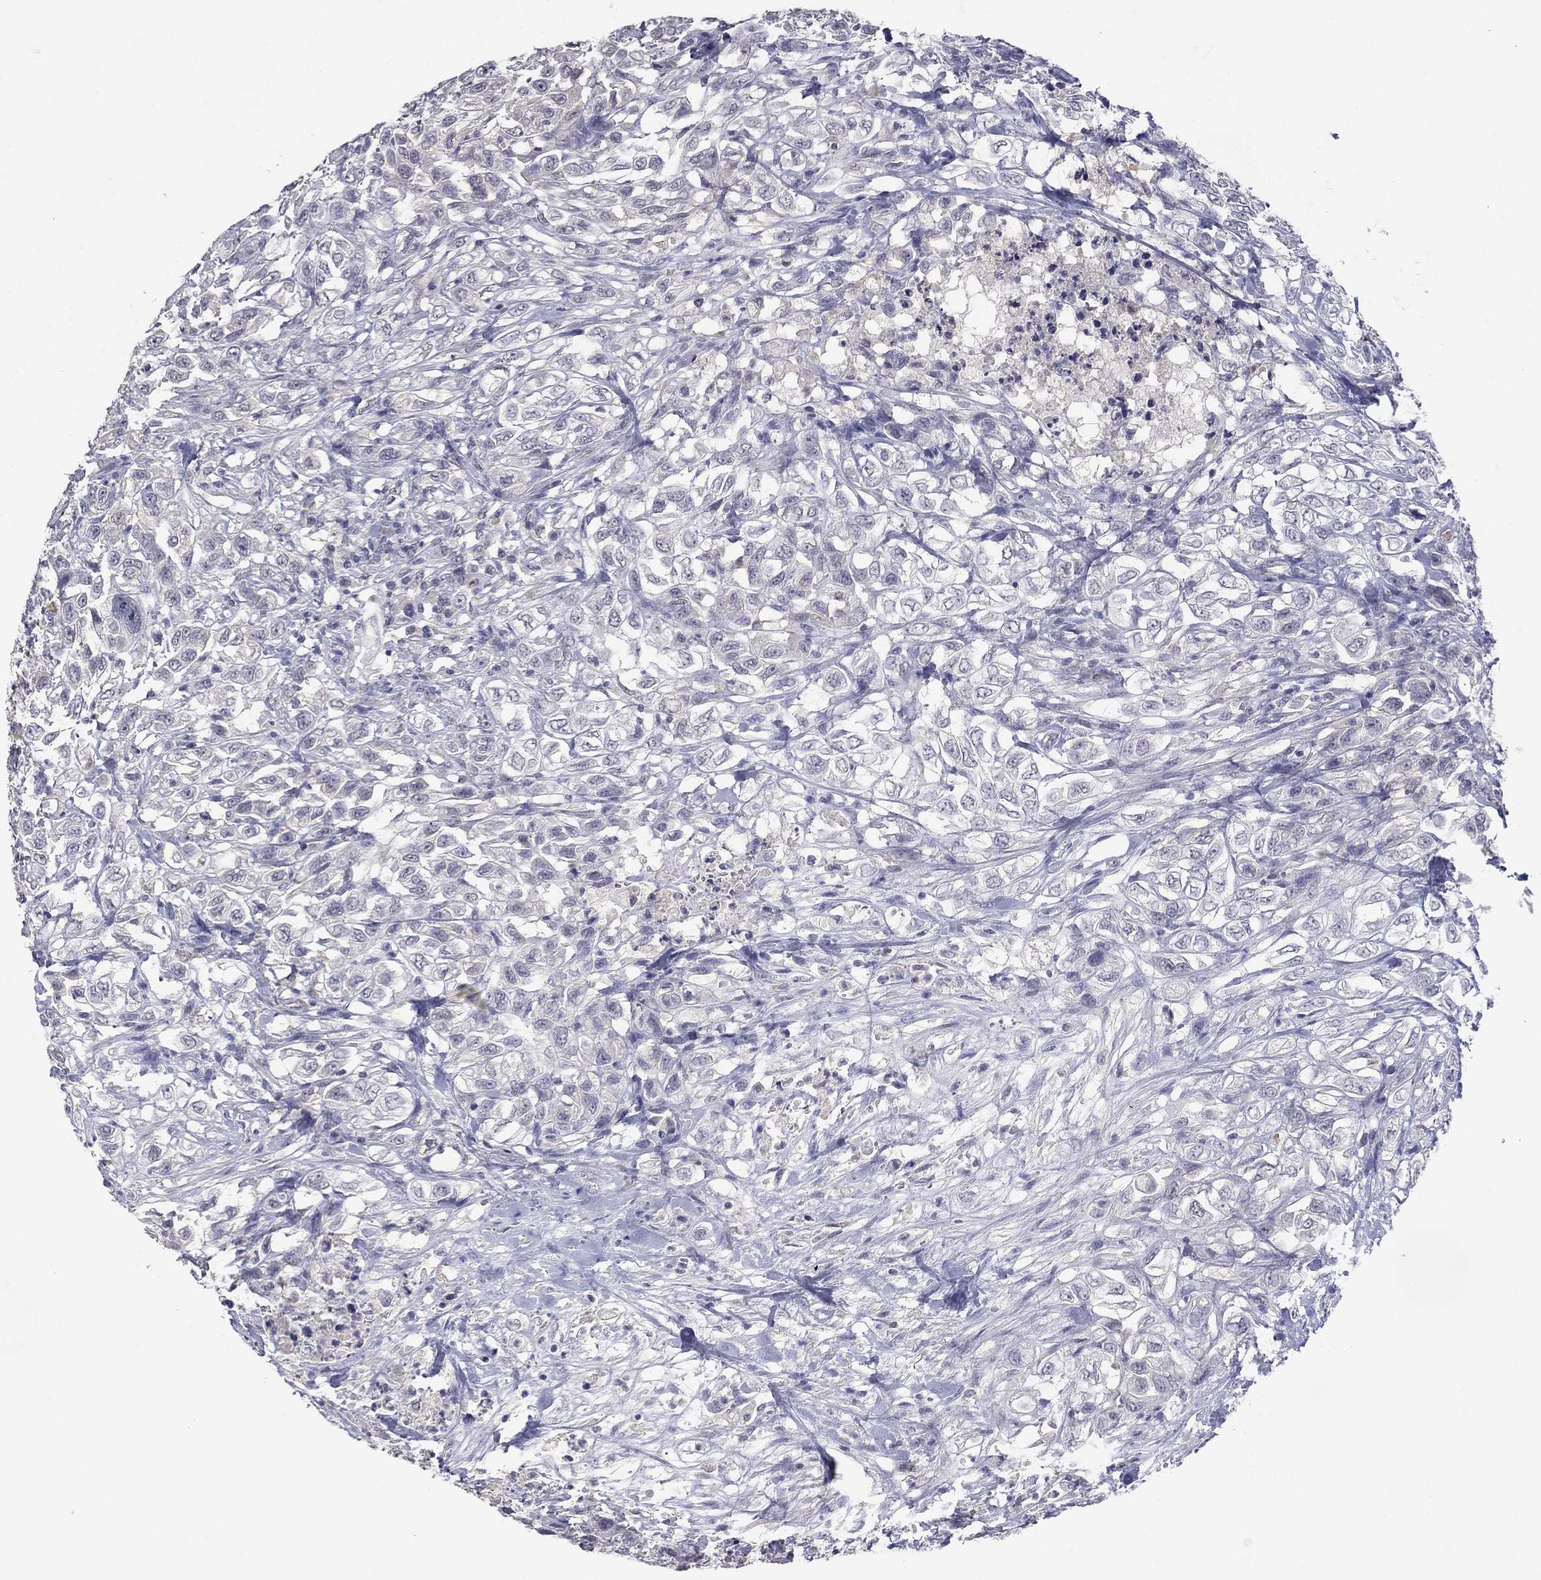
{"staining": {"intensity": "negative", "quantity": "none", "location": "none"}, "tissue": "urothelial cancer", "cell_type": "Tumor cells", "image_type": "cancer", "snomed": [{"axis": "morphology", "description": "Urothelial carcinoma, High grade"}, {"axis": "topography", "description": "Urinary bladder"}], "caption": "This image is of urothelial cancer stained with immunohistochemistry (IHC) to label a protein in brown with the nuclei are counter-stained blue. There is no positivity in tumor cells.", "gene": "IP6K3", "patient": {"sex": "female", "age": 56}}